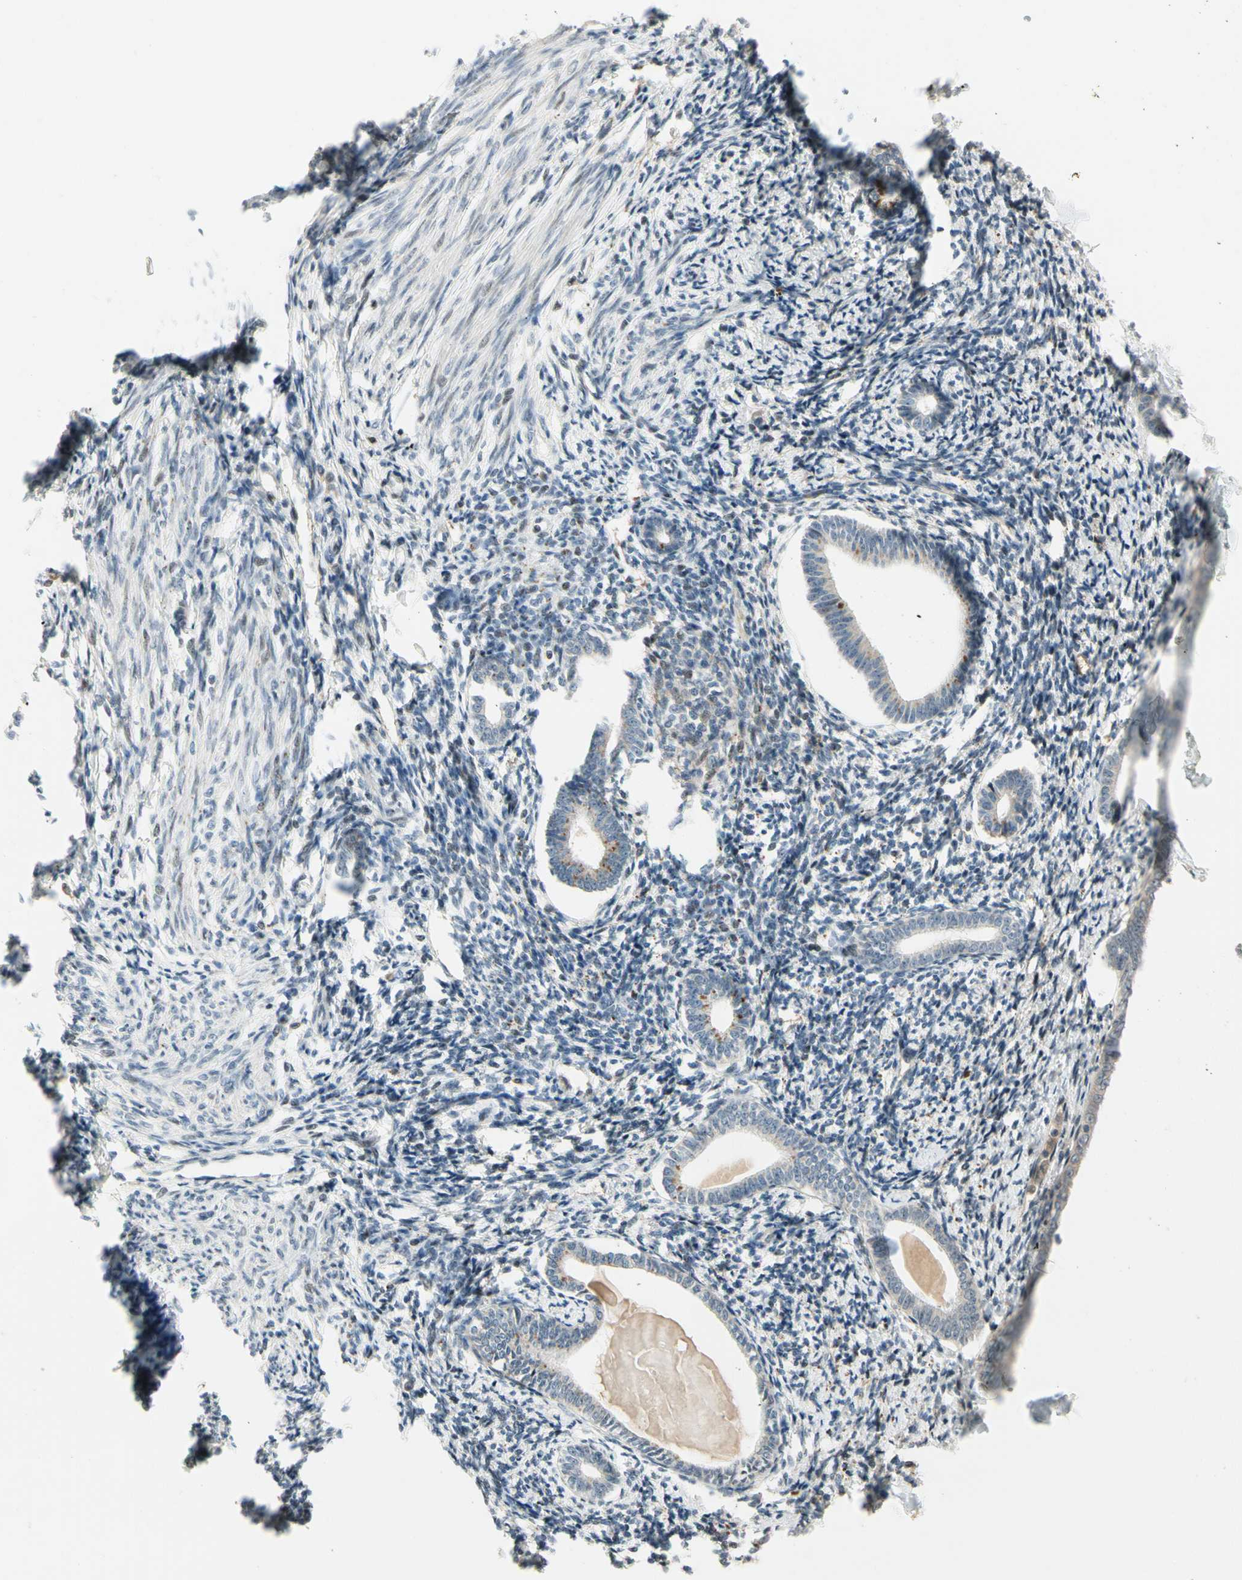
{"staining": {"intensity": "negative", "quantity": "none", "location": "none"}, "tissue": "endometrium", "cell_type": "Cells in endometrial stroma", "image_type": "normal", "snomed": [{"axis": "morphology", "description": "Normal tissue, NOS"}, {"axis": "topography", "description": "Endometrium"}], "caption": "A micrograph of human endometrium is negative for staining in cells in endometrial stroma. (DAB immunohistochemistry (IHC), high magnification).", "gene": "FNDC3B", "patient": {"sex": "female", "age": 71}}